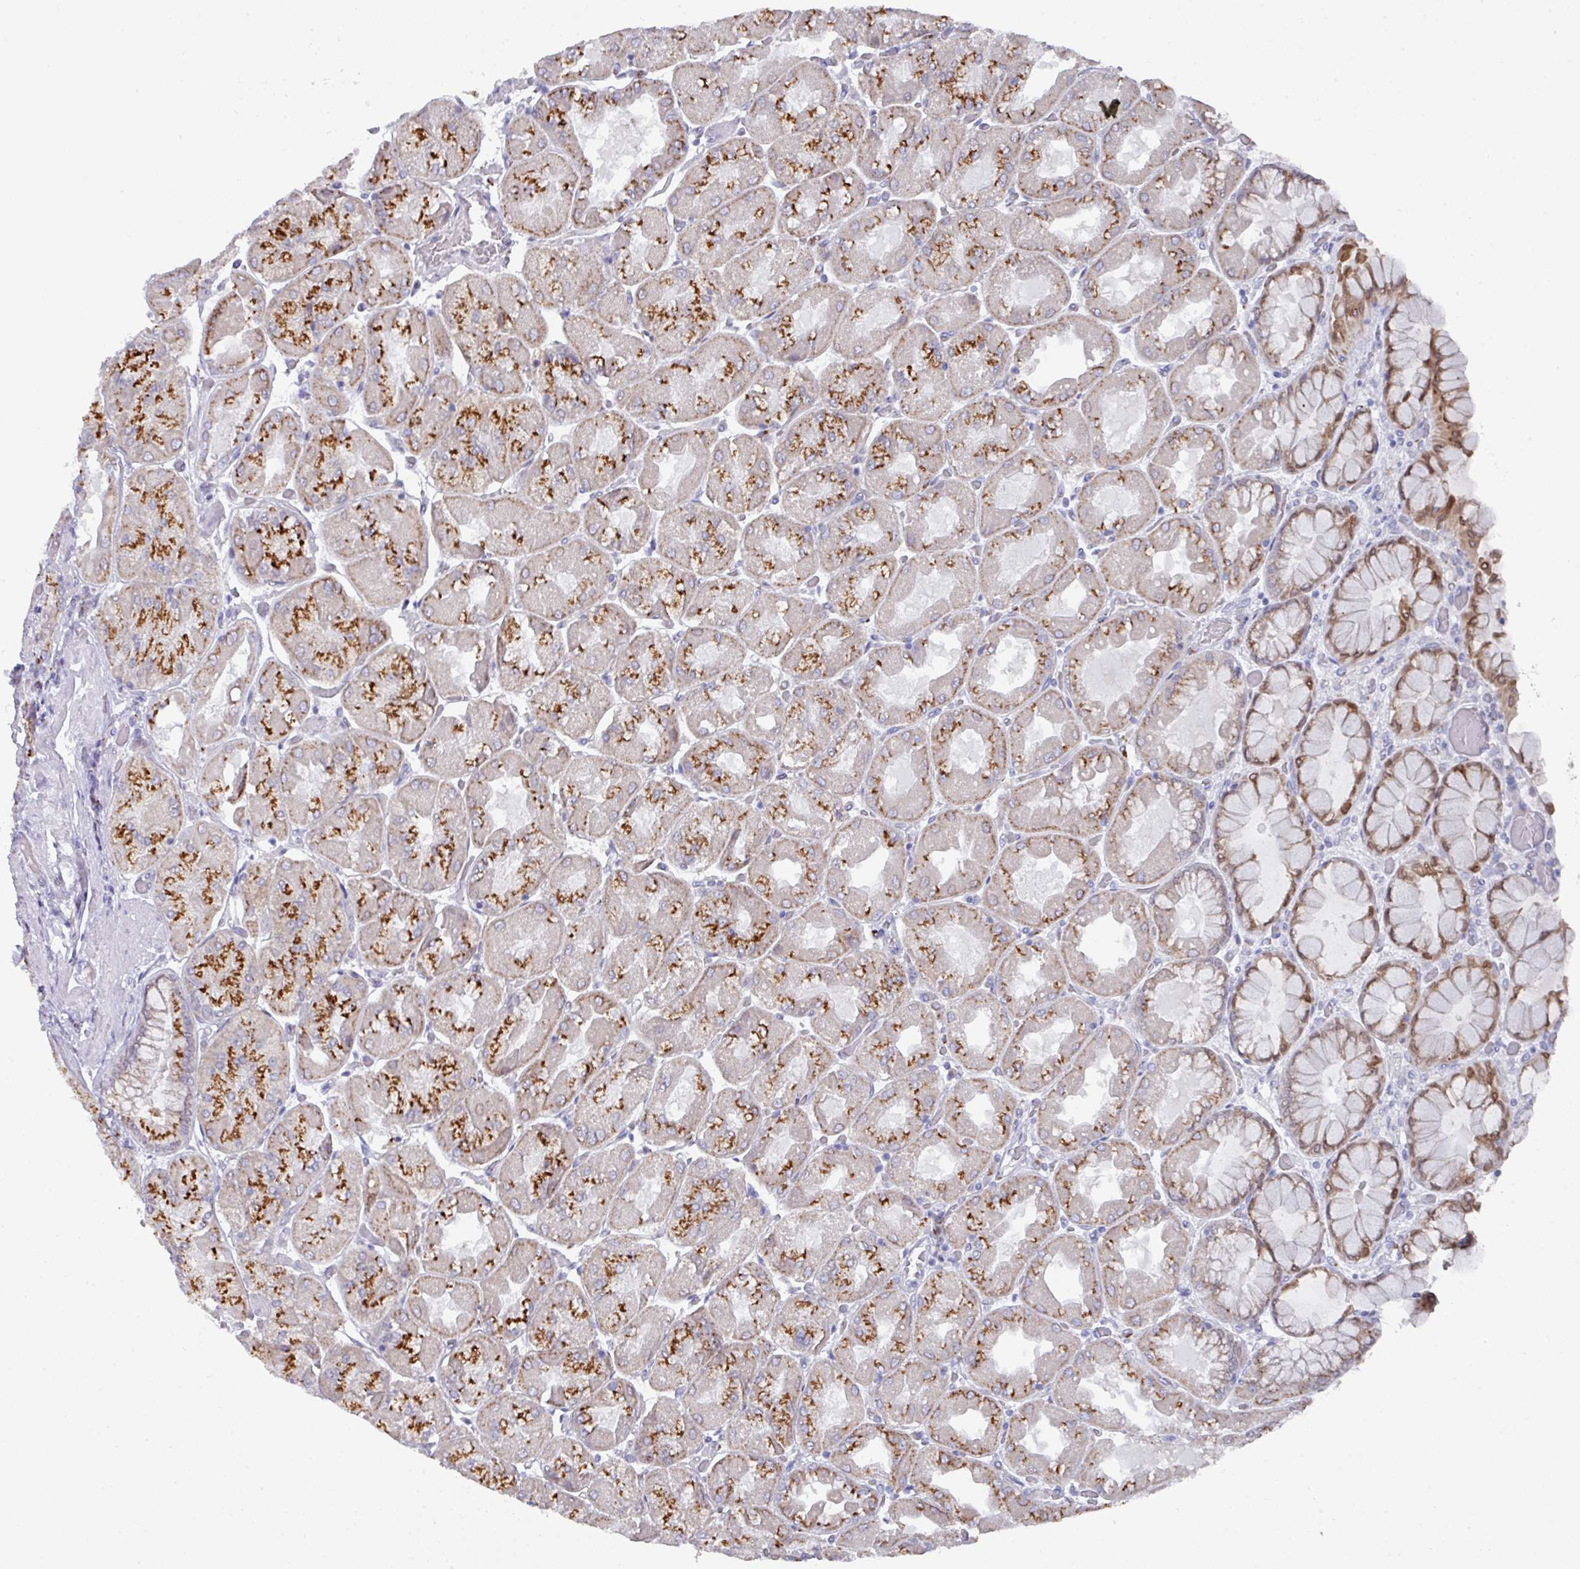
{"staining": {"intensity": "strong", "quantity": "25%-75%", "location": "cytoplasmic/membranous"}, "tissue": "stomach", "cell_type": "Glandular cells", "image_type": "normal", "snomed": [{"axis": "morphology", "description": "Normal tissue, NOS"}, {"axis": "topography", "description": "Stomach"}], "caption": "The photomicrograph exhibits immunohistochemical staining of benign stomach. There is strong cytoplasmic/membranous positivity is seen in approximately 25%-75% of glandular cells. (Brightfield microscopy of DAB IHC at high magnification).", "gene": "VKORC1L1", "patient": {"sex": "female", "age": 61}}